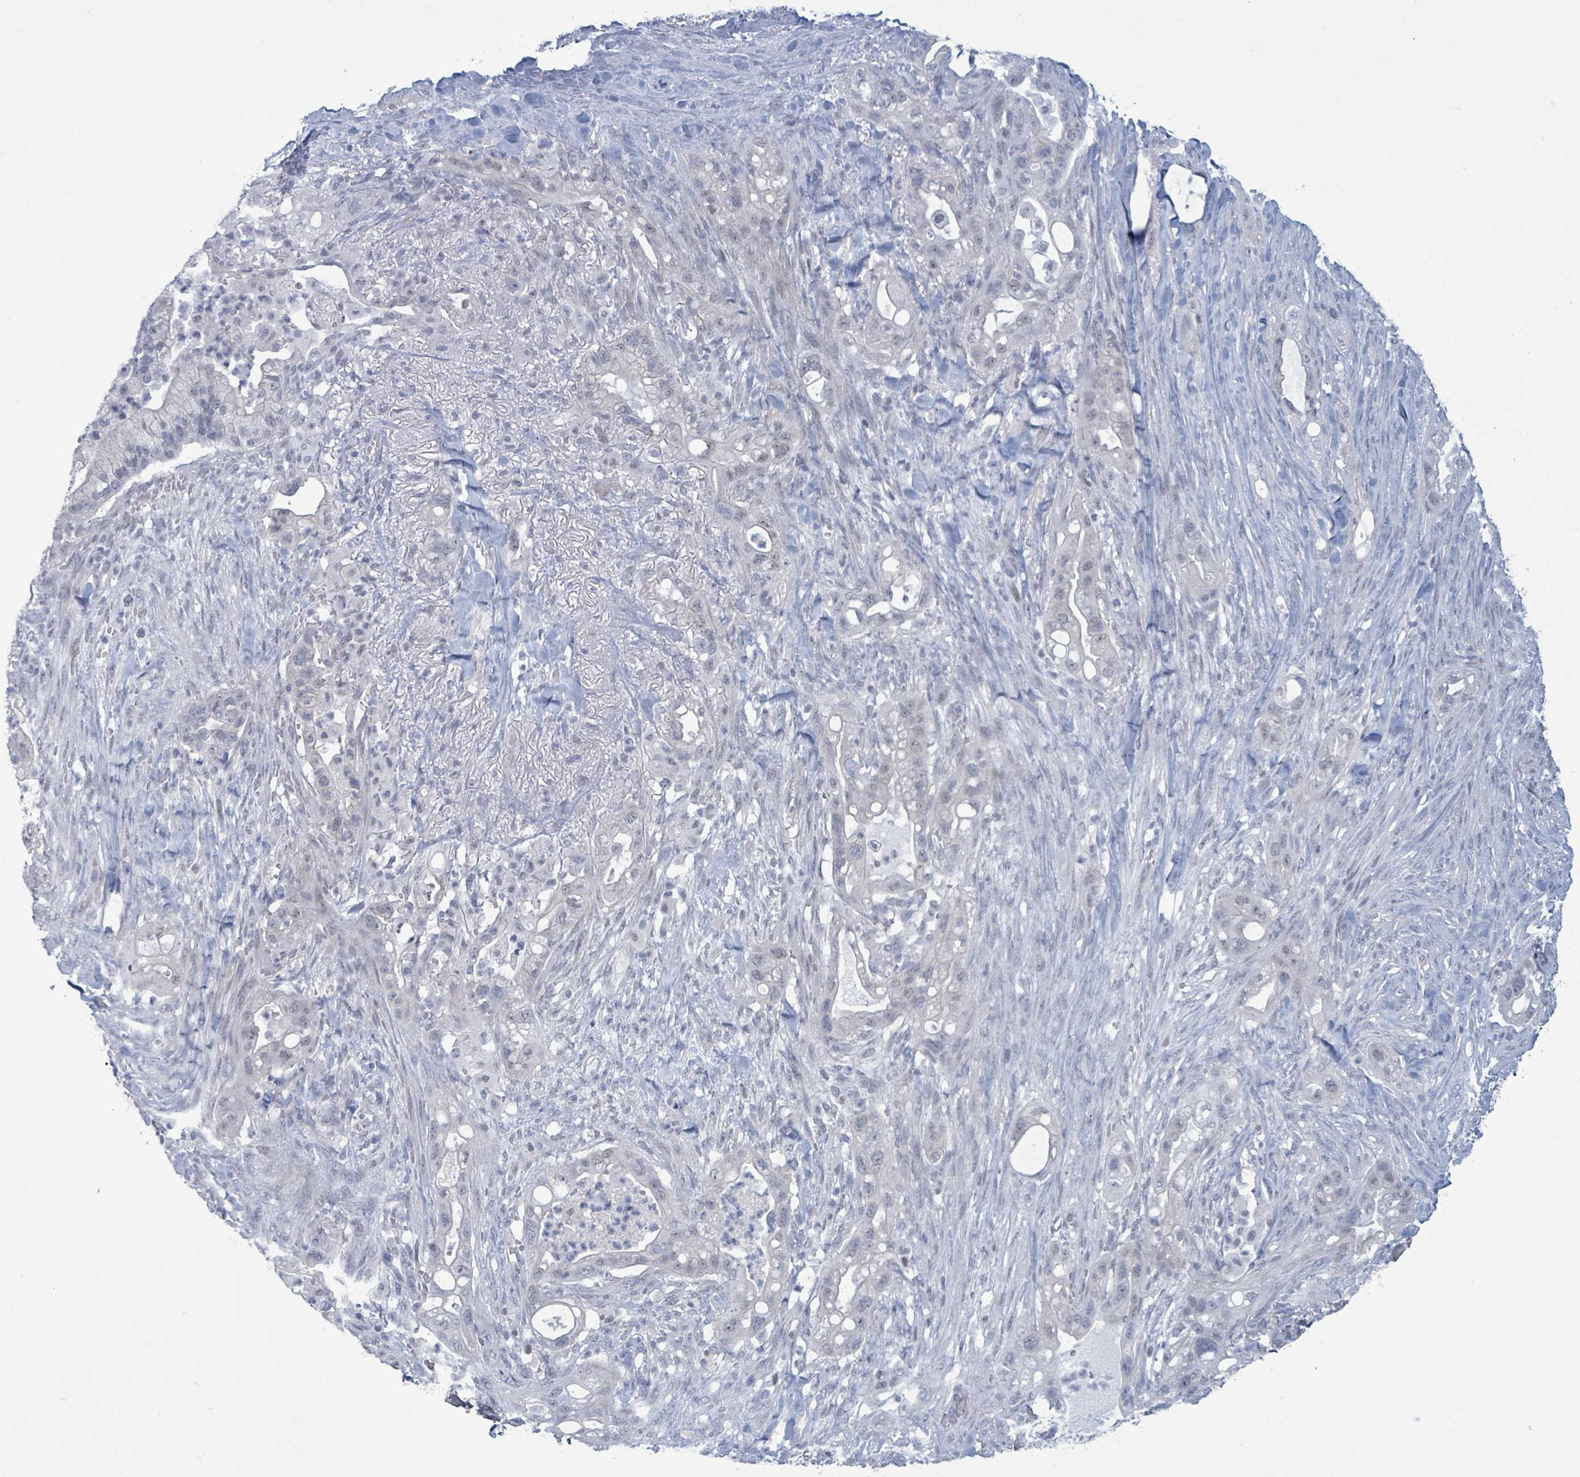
{"staining": {"intensity": "weak", "quantity": "<25%", "location": "nuclear"}, "tissue": "pancreatic cancer", "cell_type": "Tumor cells", "image_type": "cancer", "snomed": [{"axis": "morphology", "description": "Adenocarcinoma, NOS"}, {"axis": "topography", "description": "Pancreas"}], "caption": "Tumor cells are negative for protein expression in human adenocarcinoma (pancreatic).", "gene": "CT45A5", "patient": {"sex": "male", "age": 44}}